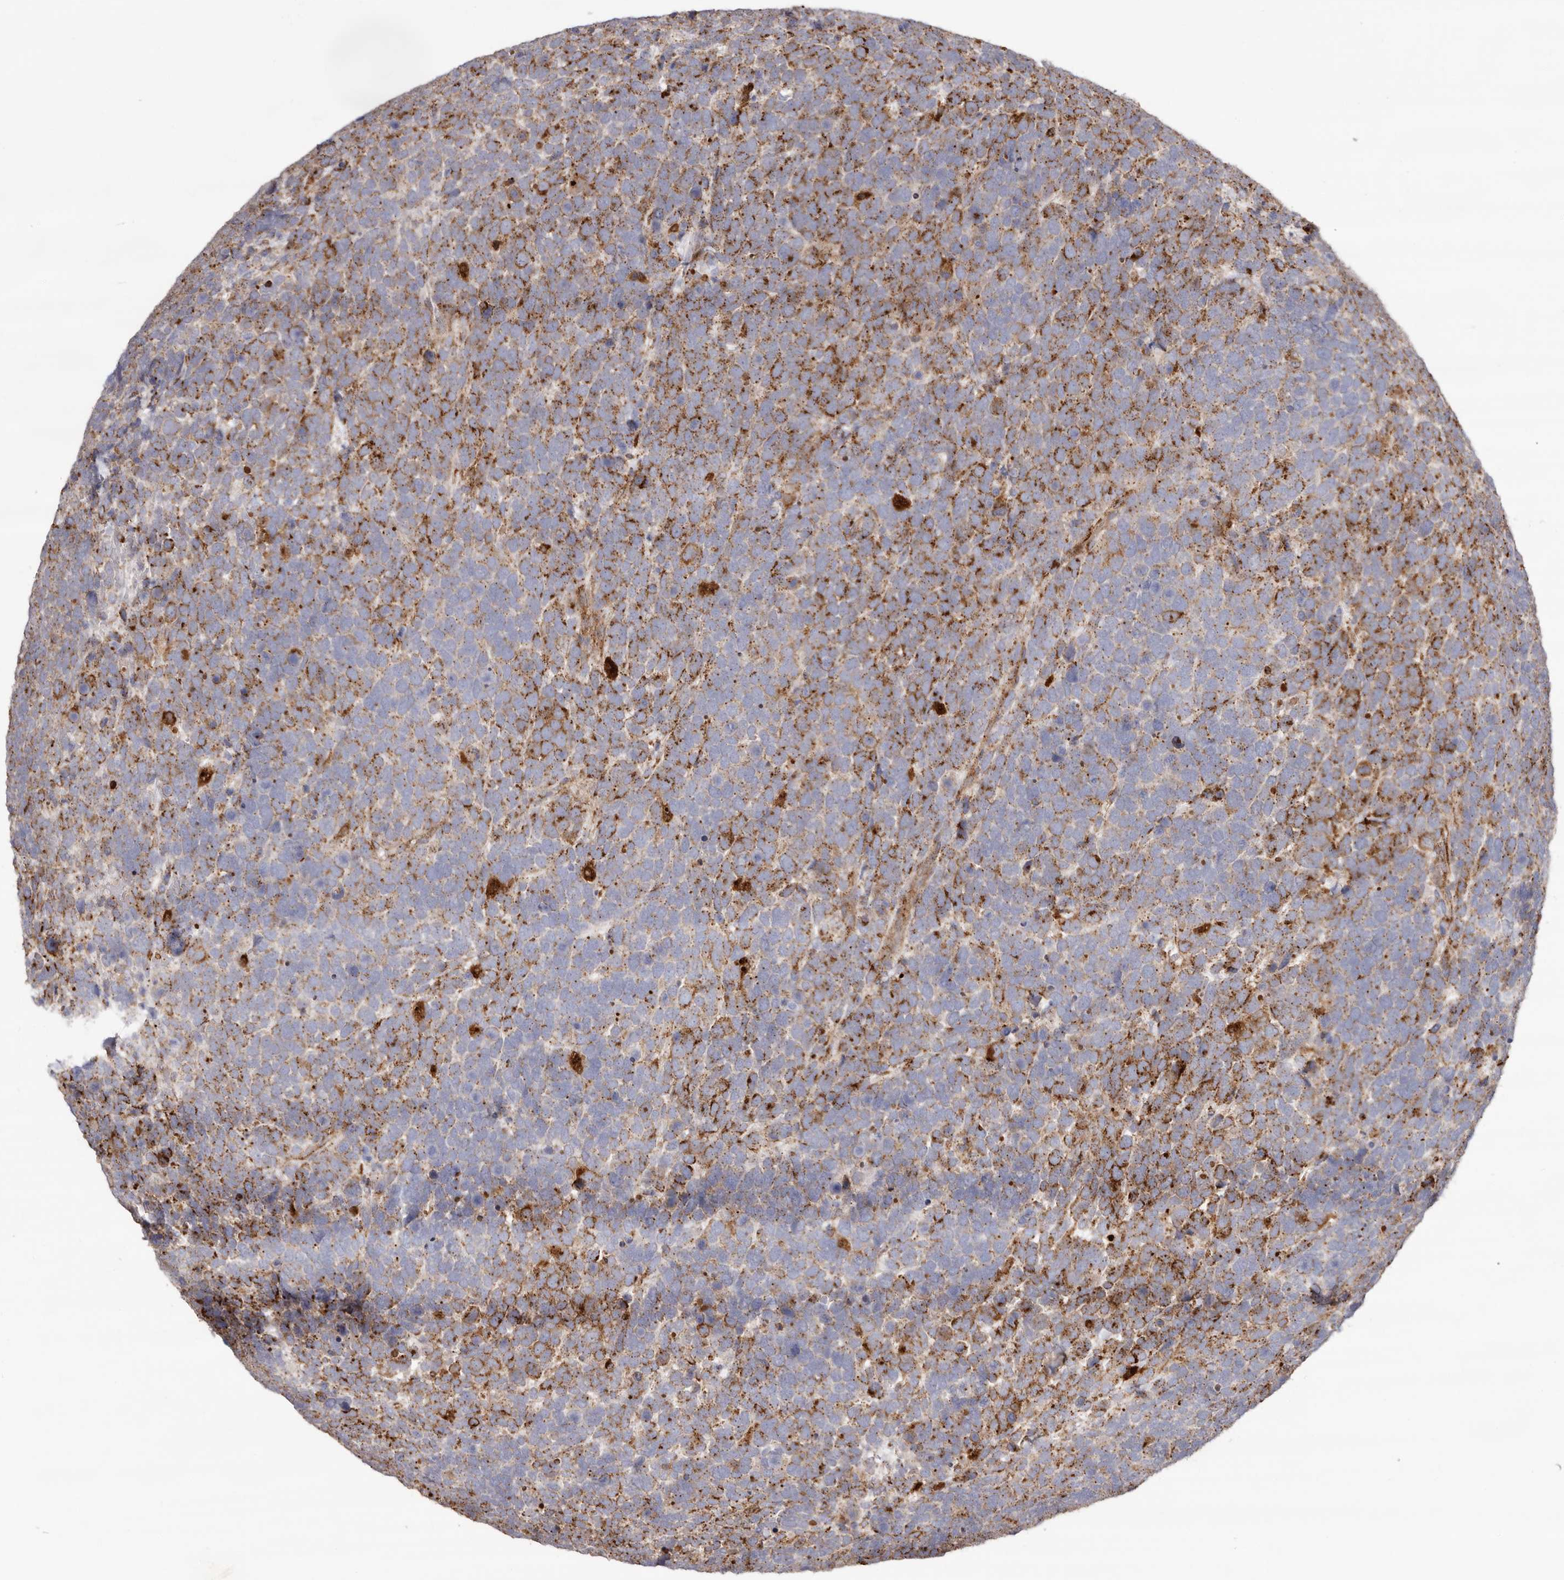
{"staining": {"intensity": "moderate", "quantity": ">75%", "location": "cytoplasmic/membranous"}, "tissue": "urothelial cancer", "cell_type": "Tumor cells", "image_type": "cancer", "snomed": [{"axis": "morphology", "description": "Urothelial carcinoma, High grade"}, {"axis": "topography", "description": "Urinary bladder"}], "caption": "A photomicrograph showing moderate cytoplasmic/membranous positivity in approximately >75% of tumor cells in urothelial carcinoma (high-grade), as visualized by brown immunohistochemical staining.", "gene": "GRN", "patient": {"sex": "female", "age": 82}}